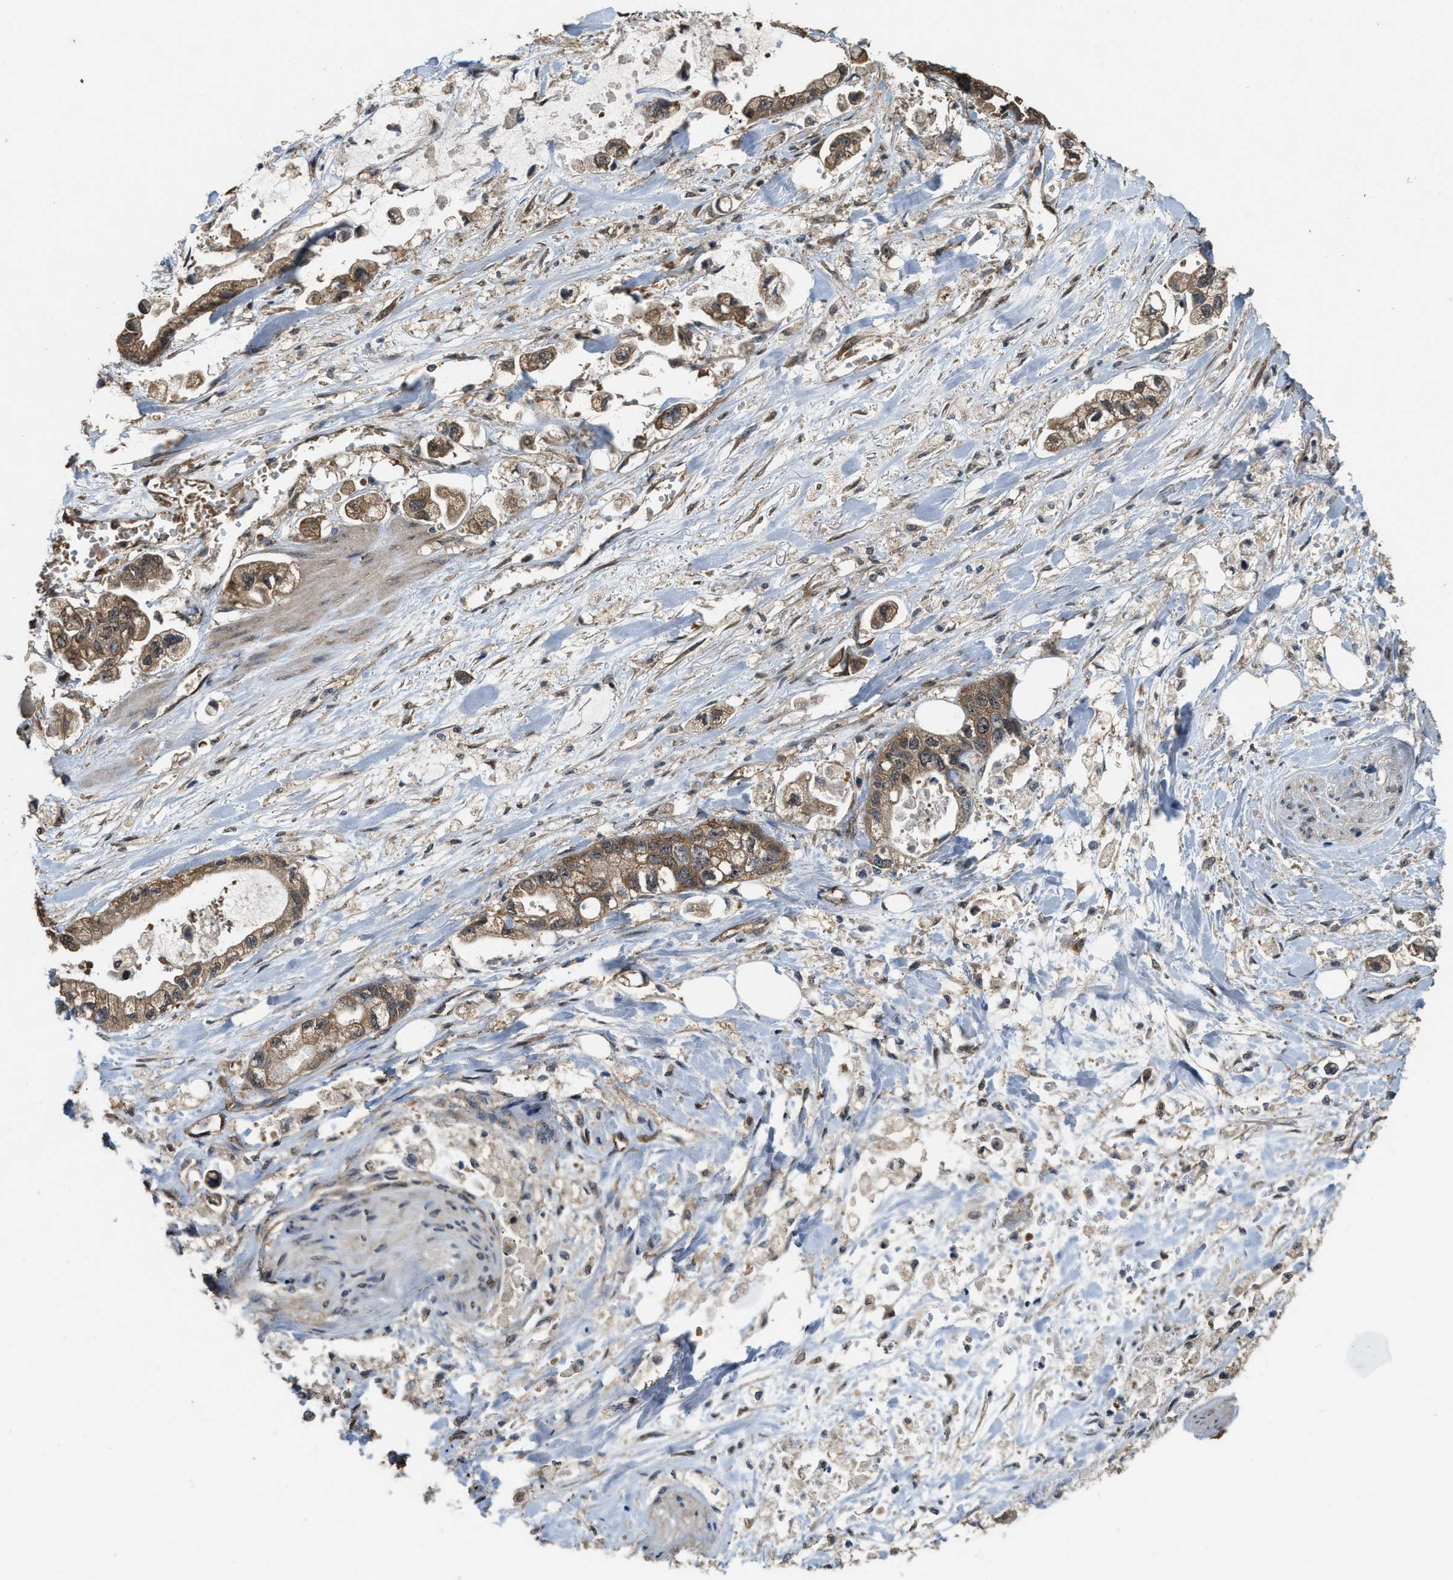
{"staining": {"intensity": "moderate", "quantity": ">75%", "location": "cytoplasmic/membranous"}, "tissue": "stomach cancer", "cell_type": "Tumor cells", "image_type": "cancer", "snomed": [{"axis": "morphology", "description": "Normal tissue, NOS"}, {"axis": "morphology", "description": "Adenocarcinoma, NOS"}, {"axis": "topography", "description": "Stomach"}], "caption": "An image showing moderate cytoplasmic/membranous expression in approximately >75% of tumor cells in stomach cancer, as visualized by brown immunohistochemical staining.", "gene": "ARHGEF5", "patient": {"sex": "male", "age": 62}}